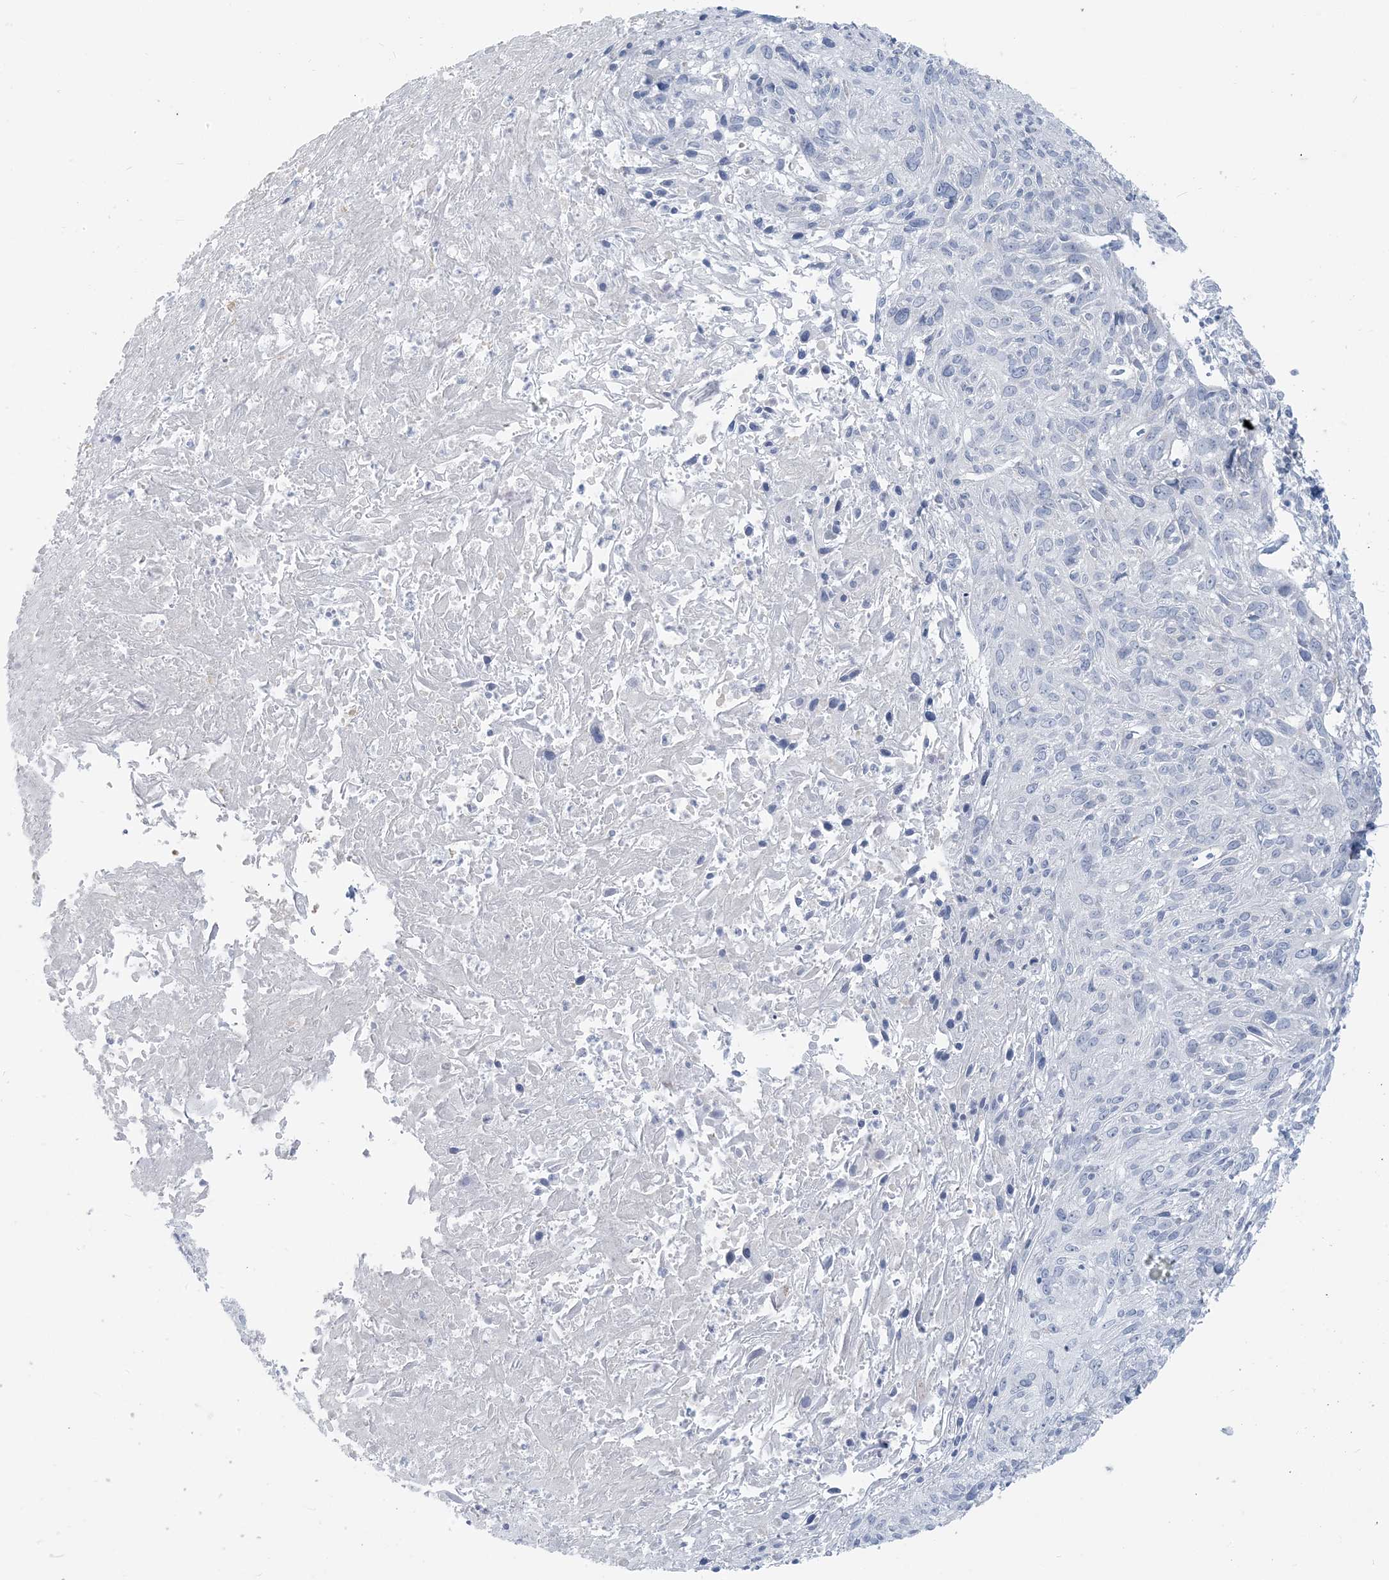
{"staining": {"intensity": "negative", "quantity": "none", "location": "none"}, "tissue": "cervical cancer", "cell_type": "Tumor cells", "image_type": "cancer", "snomed": [{"axis": "morphology", "description": "Squamous cell carcinoma, NOS"}, {"axis": "topography", "description": "Cervix"}], "caption": "This photomicrograph is of cervical squamous cell carcinoma stained with IHC to label a protein in brown with the nuclei are counter-stained blue. There is no expression in tumor cells.", "gene": "SCML1", "patient": {"sex": "female", "age": 51}}